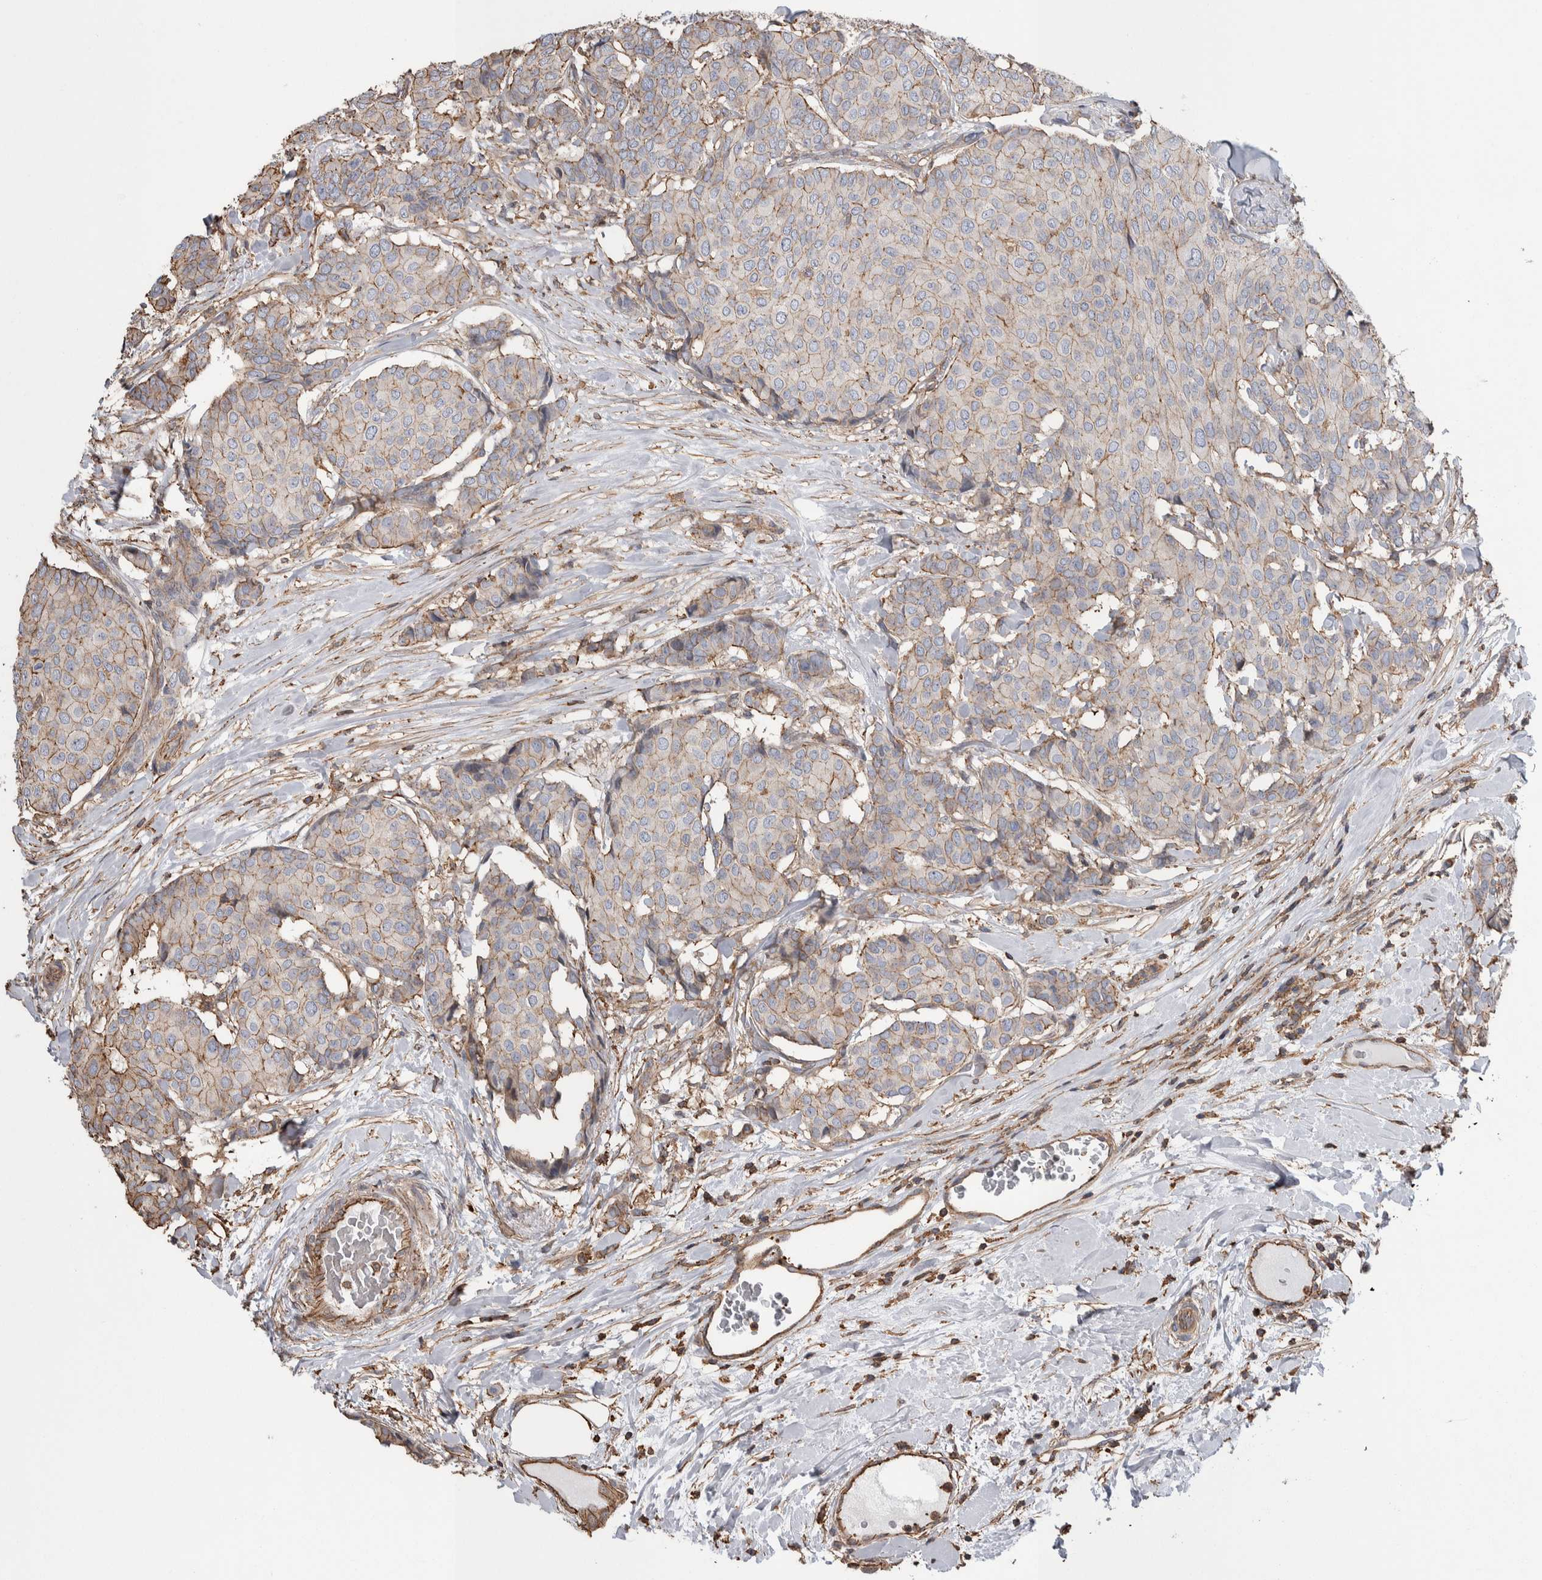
{"staining": {"intensity": "moderate", "quantity": "25%-75%", "location": "cytoplasmic/membranous"}, "tissue": "breast cancer", "cell_type": "Tumor cells", "image_type": "cancer", "snomed": [{"axis": "morphology", "description": "Duct carcinoma"}, {"axis": "topography", "description": "Breast"}], "caption": "A brown stain shows moderate cytoplasmic/membranous staining of a protein in infiltrating ductal carcinoma (breast) tumor cells.", "gene": "ENPP2", "patient": {"sex": "female", "age": 75}}